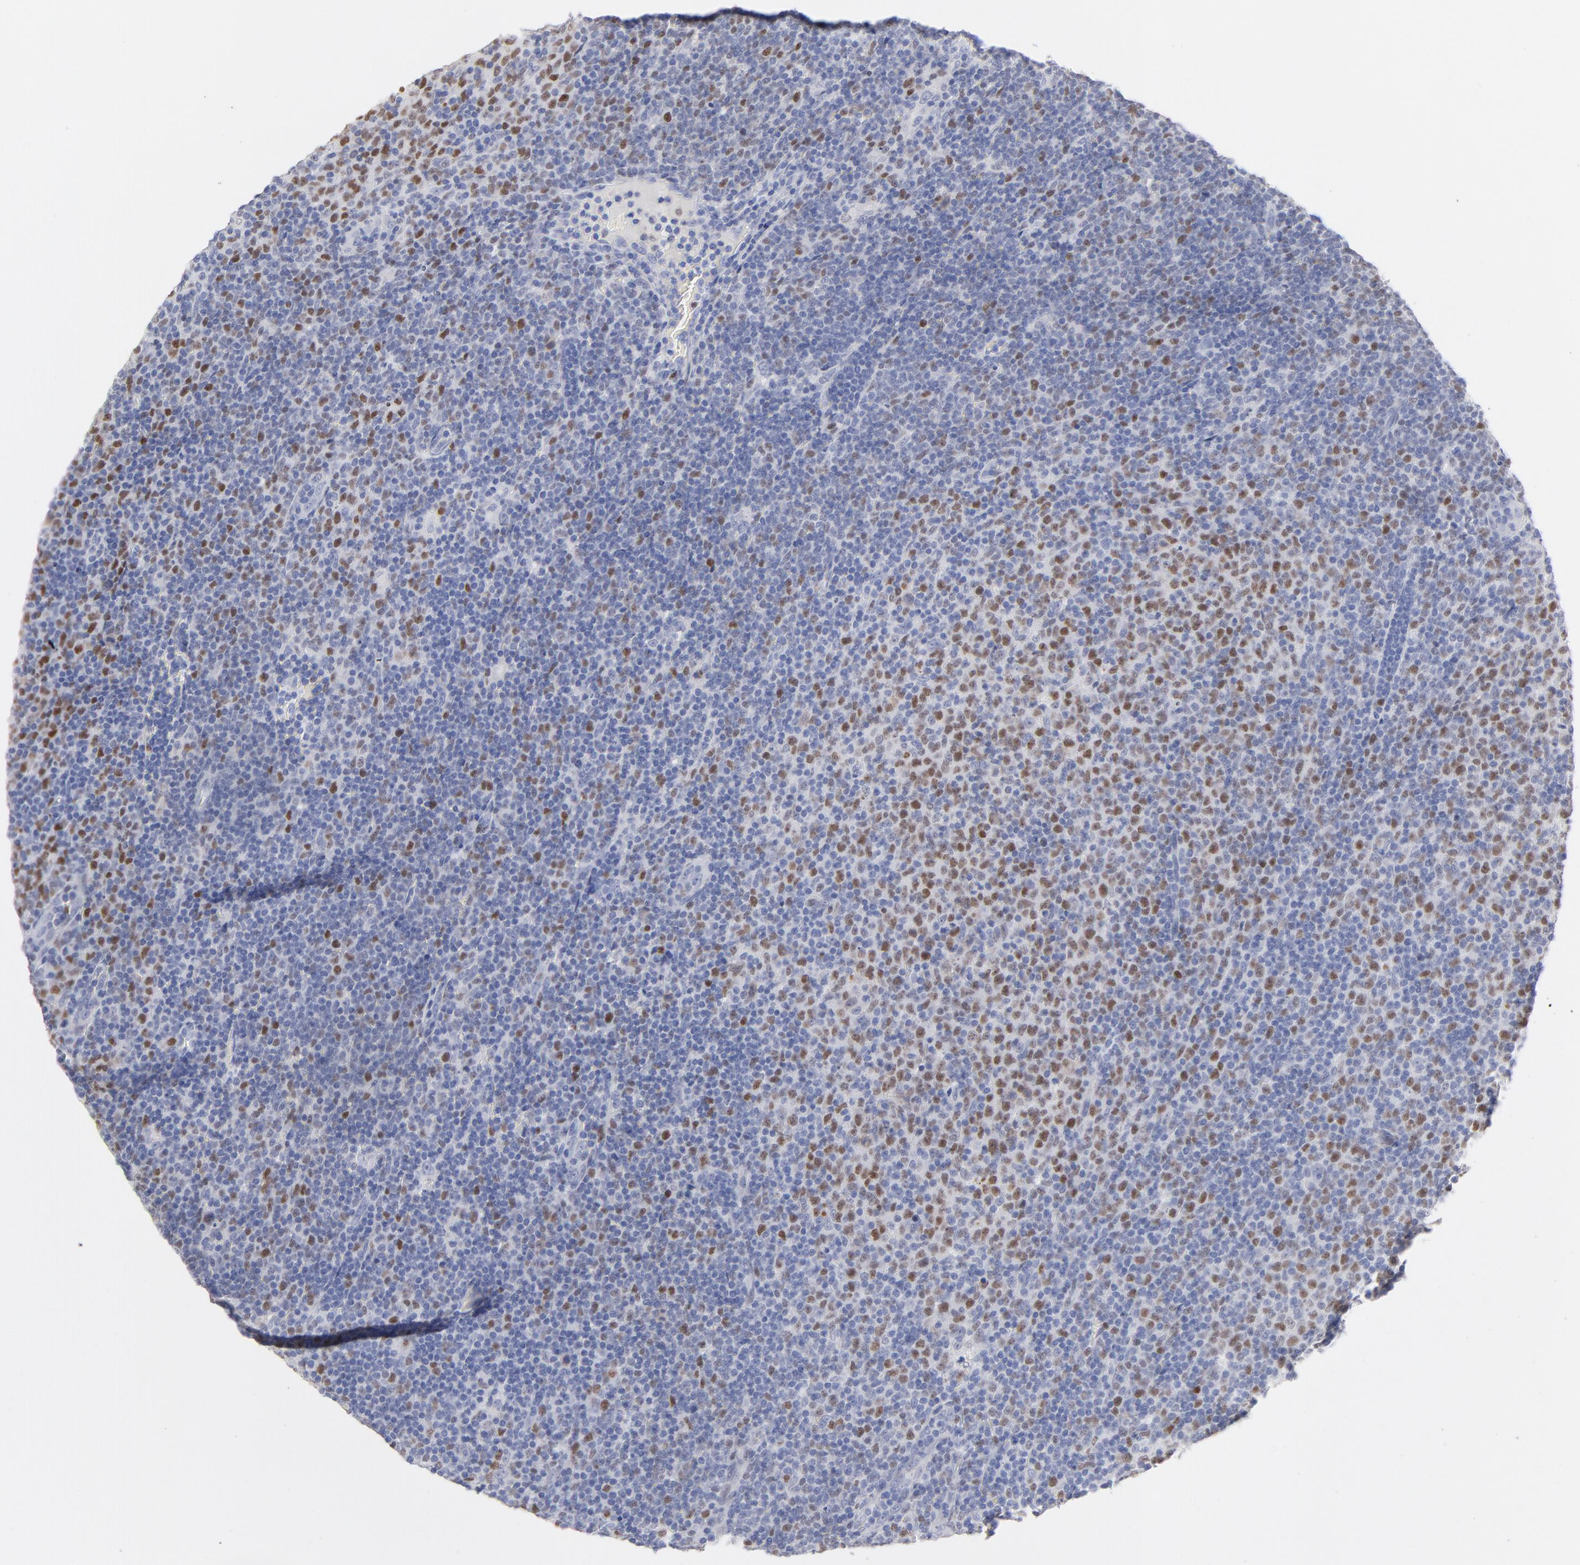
{"staining": {"intensity": "strong", "quantity": "25%-75%", "location": "nuclear"}, "tissue": "lymphoma", "cell_type": "Tumor cells", "image_type": "cancer", "snomed": [{"axis": "morphology", "description": "Malignant lymphoma, non-Hodgkin's type, Low grade"}, {"axis": "topography", "description": "Lymph node"}], "caption": "About 25%-75% of tumor cells in lymphoma display strong nuclear protein expression as visualized by brown immunohistochemical staining.", "gene": "MCM7", "patient": {"sex": "male", "age": 70}}